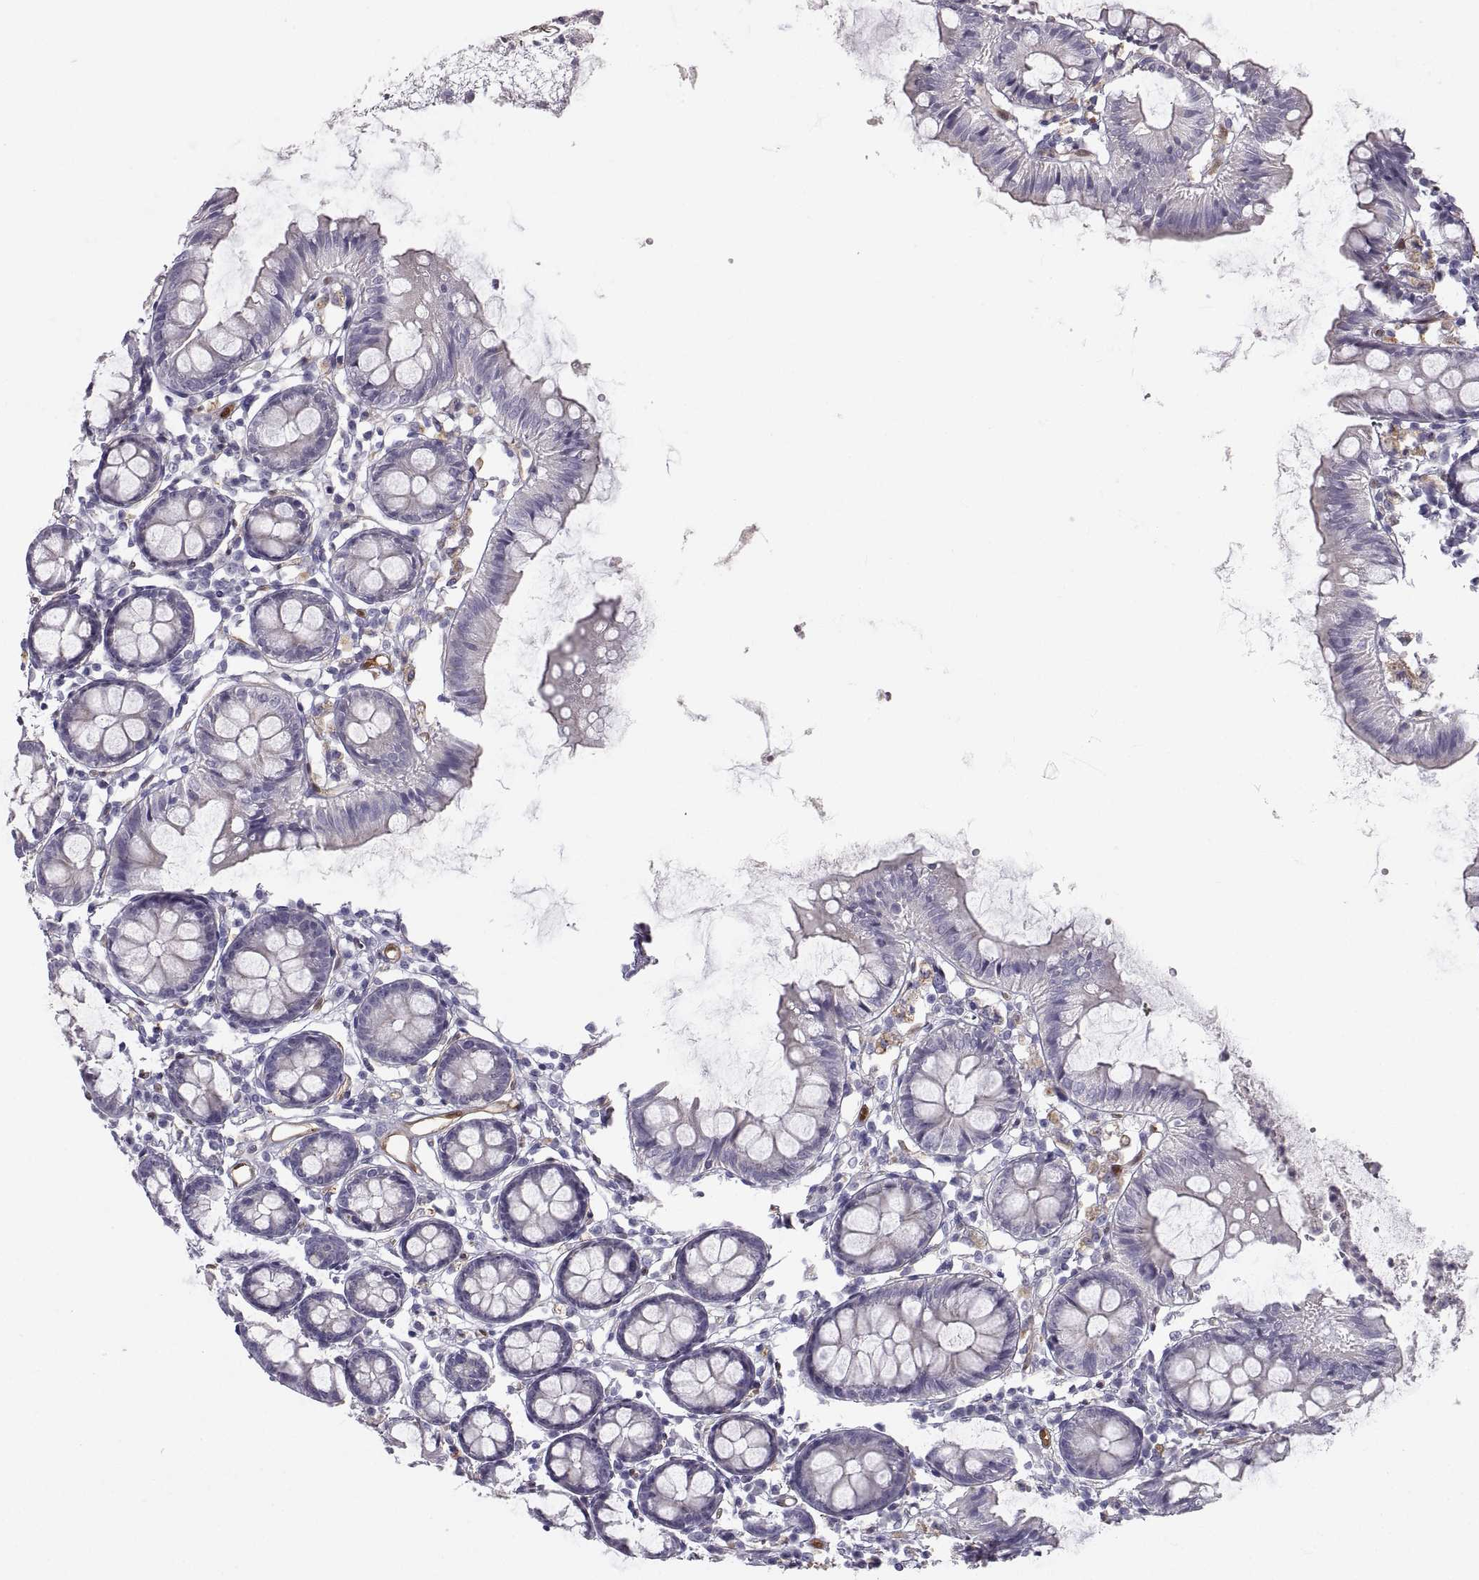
{"staining": {"intensity": "moderate", "quantity": ">75%", "location": "cytoplasmic/membranous"}, "tissue": "colon", "cell_type": "Endothelial cells", "image_type": "normal", "snomed": [{"axis": "morphology", "description": "Normal tissue, NOS"}, {"axis": "topography", "description": "Colon"}], "caption": "Protein expression analysis of unremarkable colon displays moderate cytoplasmic/membranous expression in about >75% of endothelial cells.", "gene": "PGM5", "patient": {"sex": "female", "age": 84}}